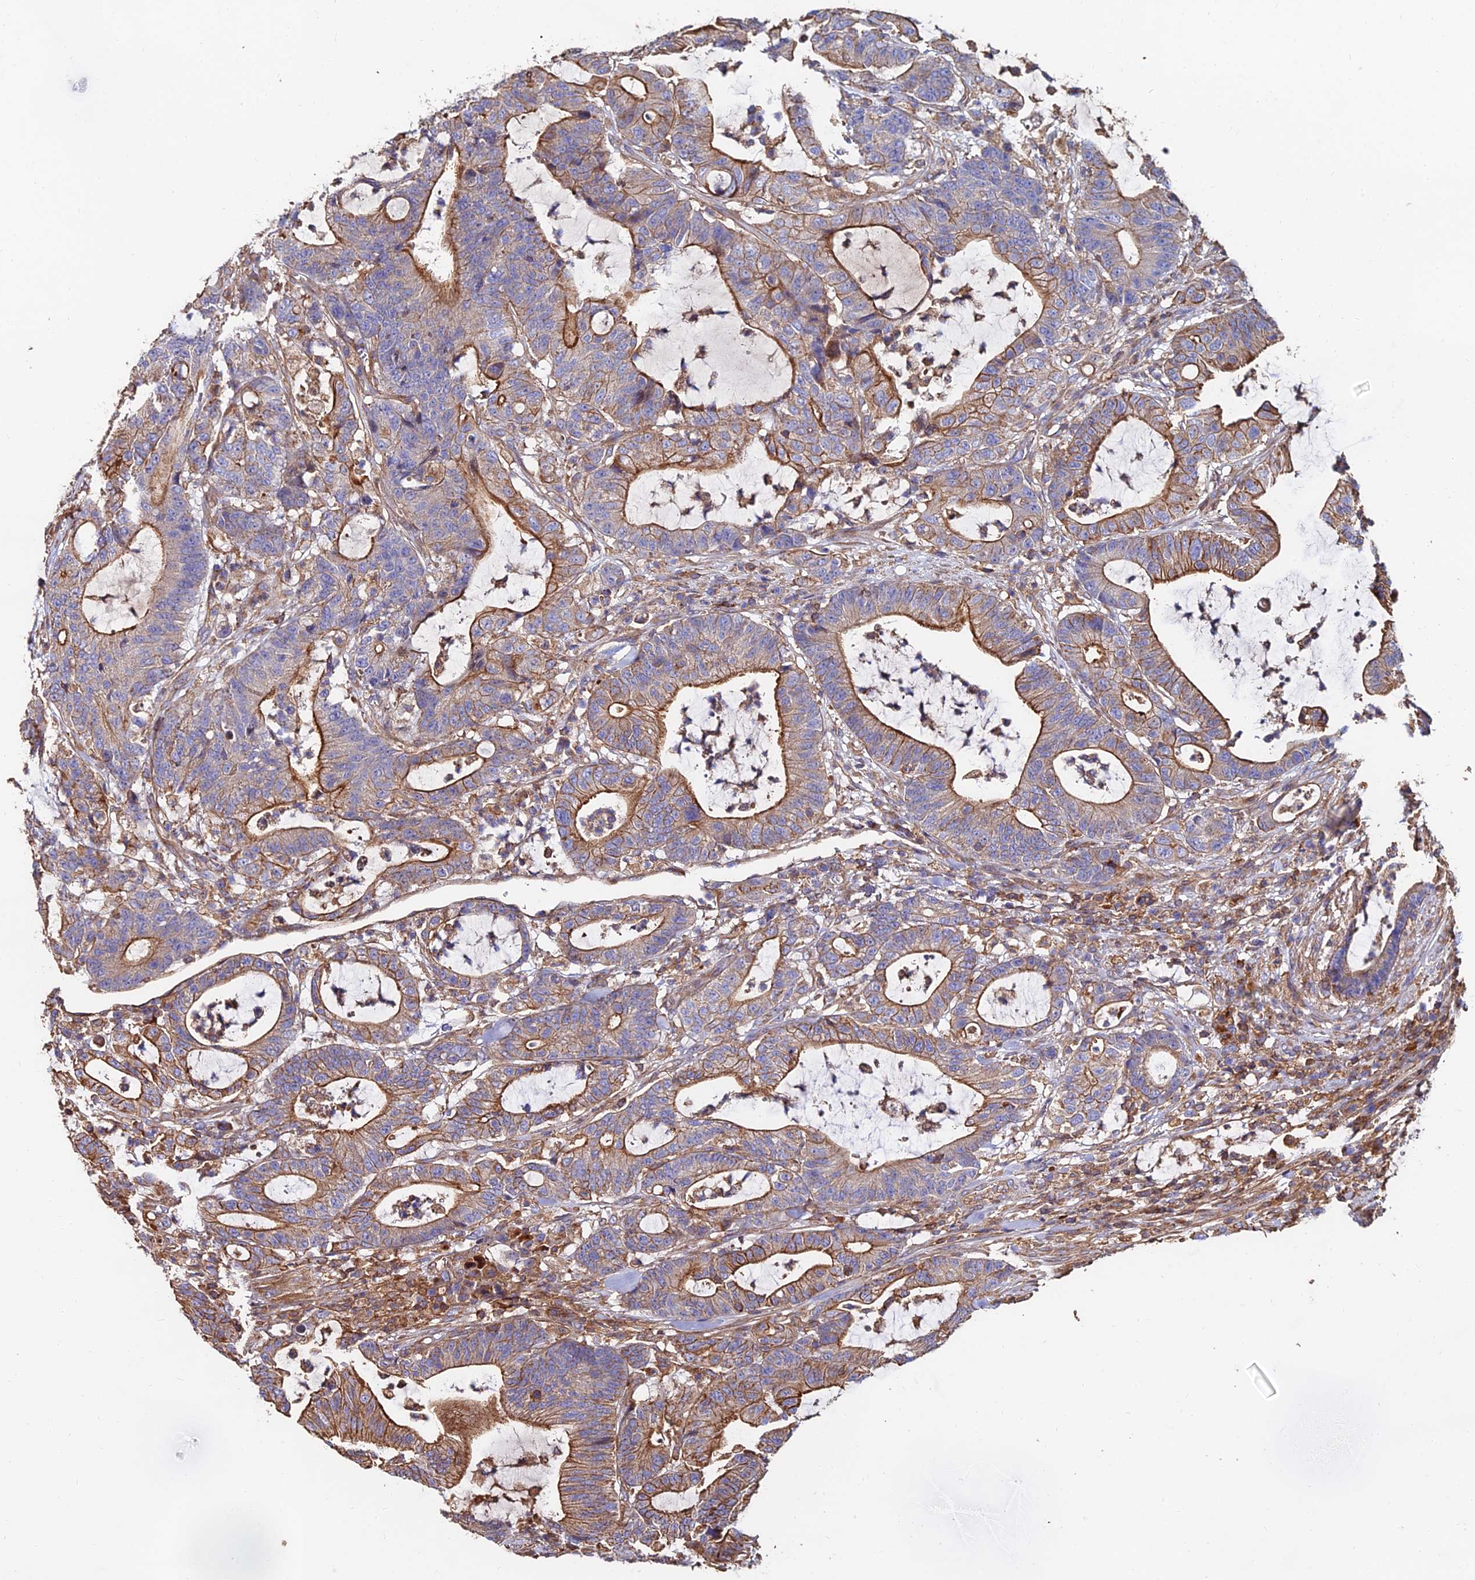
{"staining": {"intensity": "moderate", "quantity": "25%-75%", "location": "cytoplasmic/membranous"}, "tissue": "colorectal cancer", "cell_type": "Tumor cells", "image_type": "cancer", "snomed": [{"axis": "morphology", "description": "Adenocarcinoma, NOS"}, {"axis": "topography", "description": "Colon"}], "caption": "Protein expression by immunohistochemistry (IHC) displays moderate cytoplasmic/membranous positivity in approximately 25%-75% of tumor cells in adenocarcinoma (colorectal). The staining is performed using DAB (3,3'-diaminobenzidine) brown chromogen to label protein expression. The nuclei are counter-stained blue using hematoxylin.", "gene": "EXT1", "patient": {"sex": "female", "age": 84}}